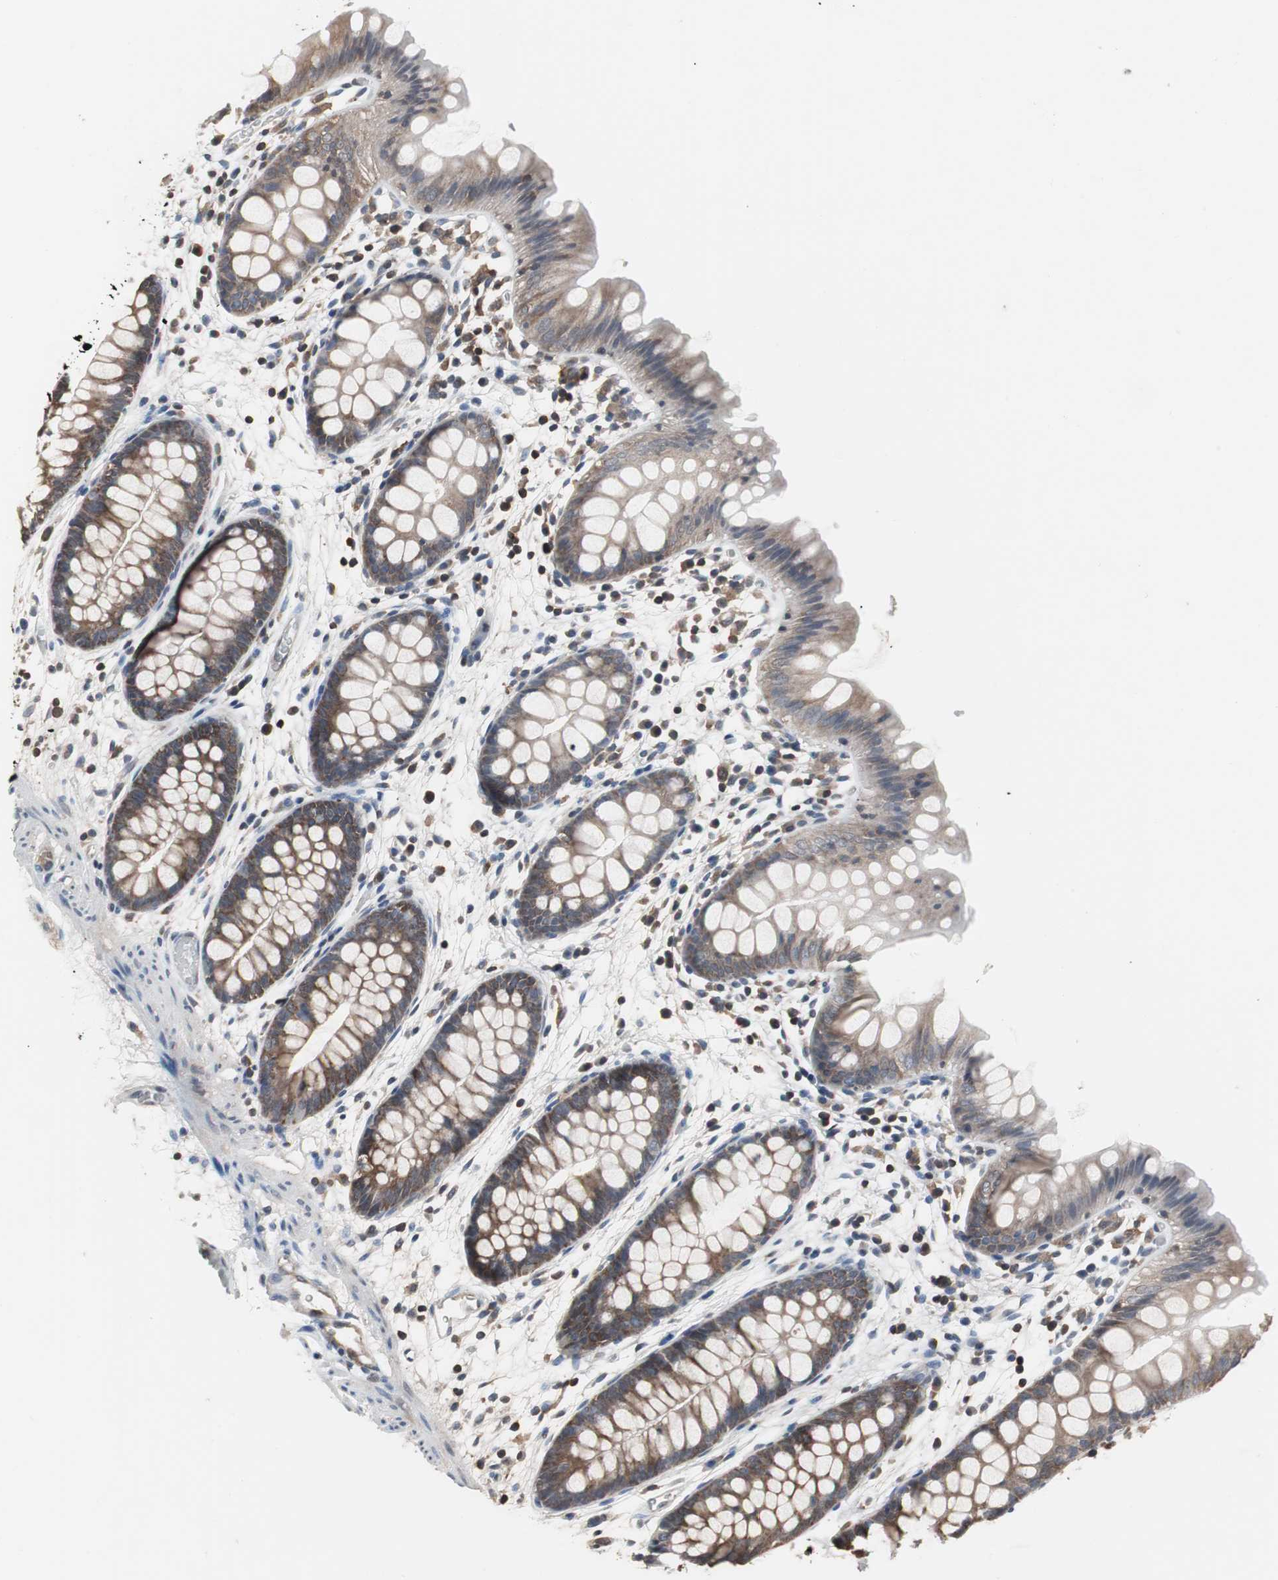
{"staining": {"intensity": "negative", "quantity": "none", "location": "none"}, "tissue": "colon", "cell_type": "Endothelial cells", "image_type": "normal", "snomed": [{"axis": "morphology", "description": "Normal tissue, NOS"}, {"axis": "topography", "description": "Smooth muscle"}, {"axis": "topography", "description": "Colon"}], "caption": "High power microscopy micrograph of an immunohistochemistry histopathology image of unremarkable colon, revealing no significant expression in endothelial cells.", "gene": "ZSCAN22", "patient": {"sex": "male", "age": 67}}